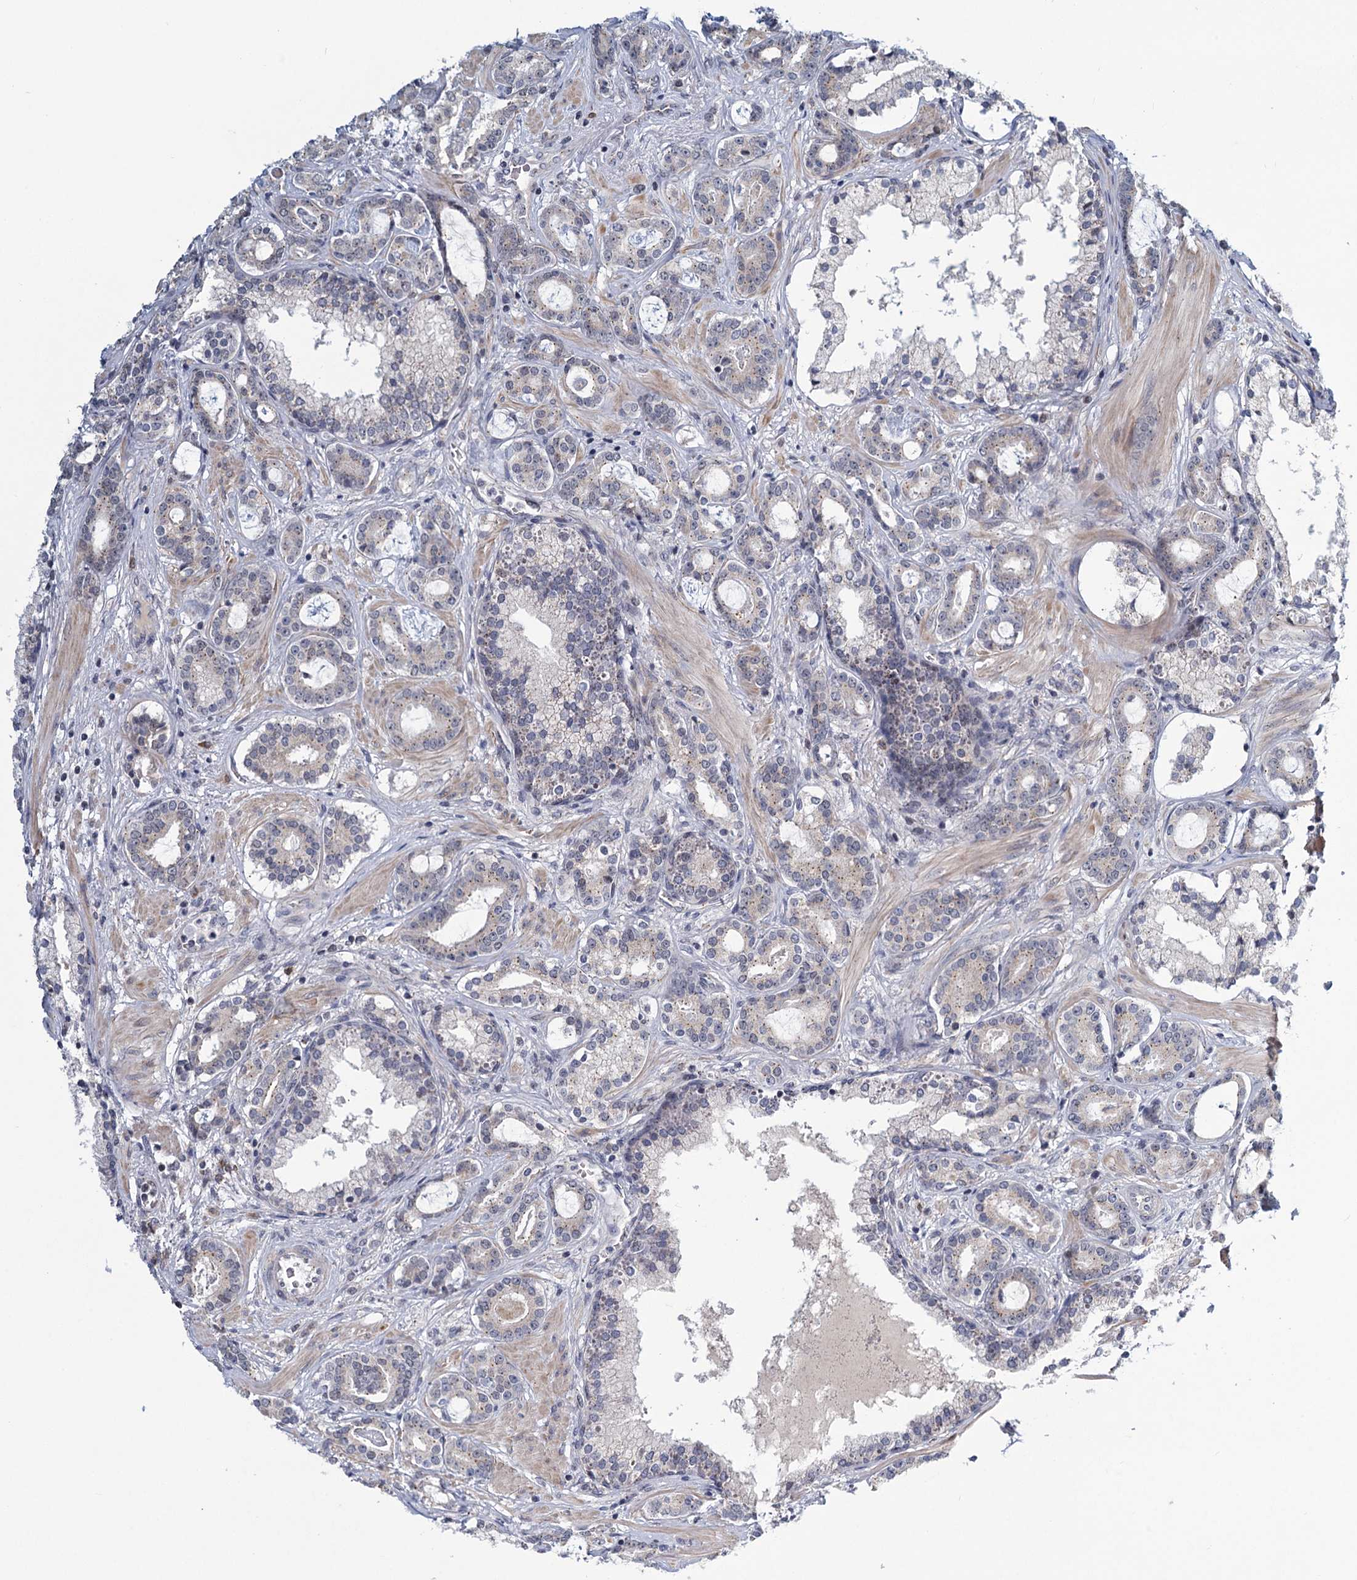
{"staining": {"intensity": "negative", "quantity": "none", "location": "none"}, "tissue": "prostate cancer", "cell_type": "Tumor cells", "image_type": "cancer", "snomed": [{"axis": "morphology", "description": "Adenocarcinoma, High grade"}, {"axis": "topography", "description": "Prostate"}], "caption": "High-grade adenocarcinoma (prostate) was stained to show a protein in brown. There is no significant positivity in tumor cells.", "gene": "STAP1", "patient": {"sex": "male", "age": 58}}